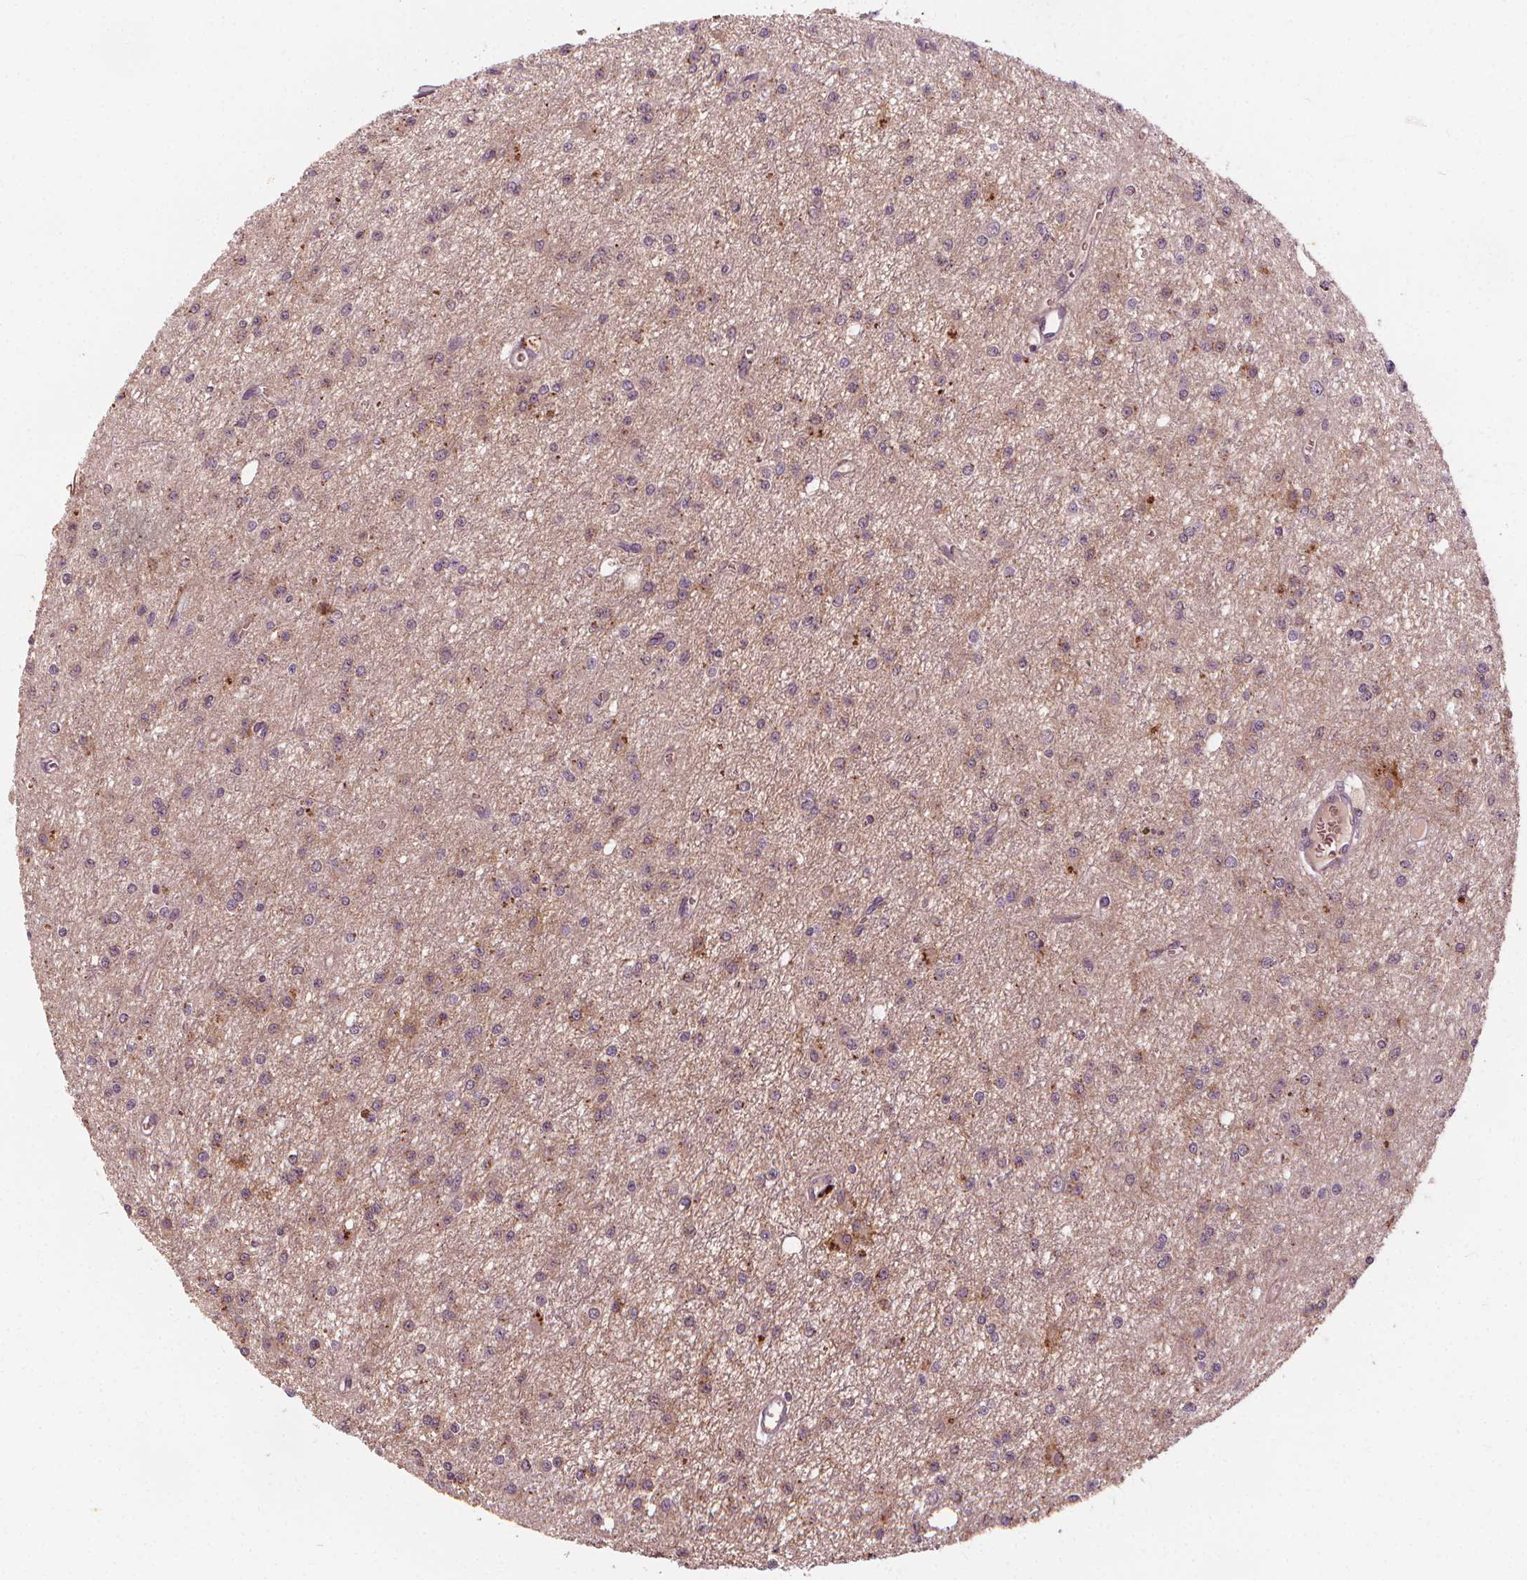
{"staining": {"intensity": "negative", "quantity": "none", "location": "none"}, "tissue": "glioma", "cell_type": "Tumor cells", "image_type": "cancer", "snomed": [{"axis": "morphology", "description": "Glioma, malignant, Low grade"}, {"axis": "topography", "description": "Brain"}], "caption": "Glioma stained for a protein using IHC shows no positivity tumor cells.", "gene": "IPO13", "patient": {"sex": "female", "age": 45}}